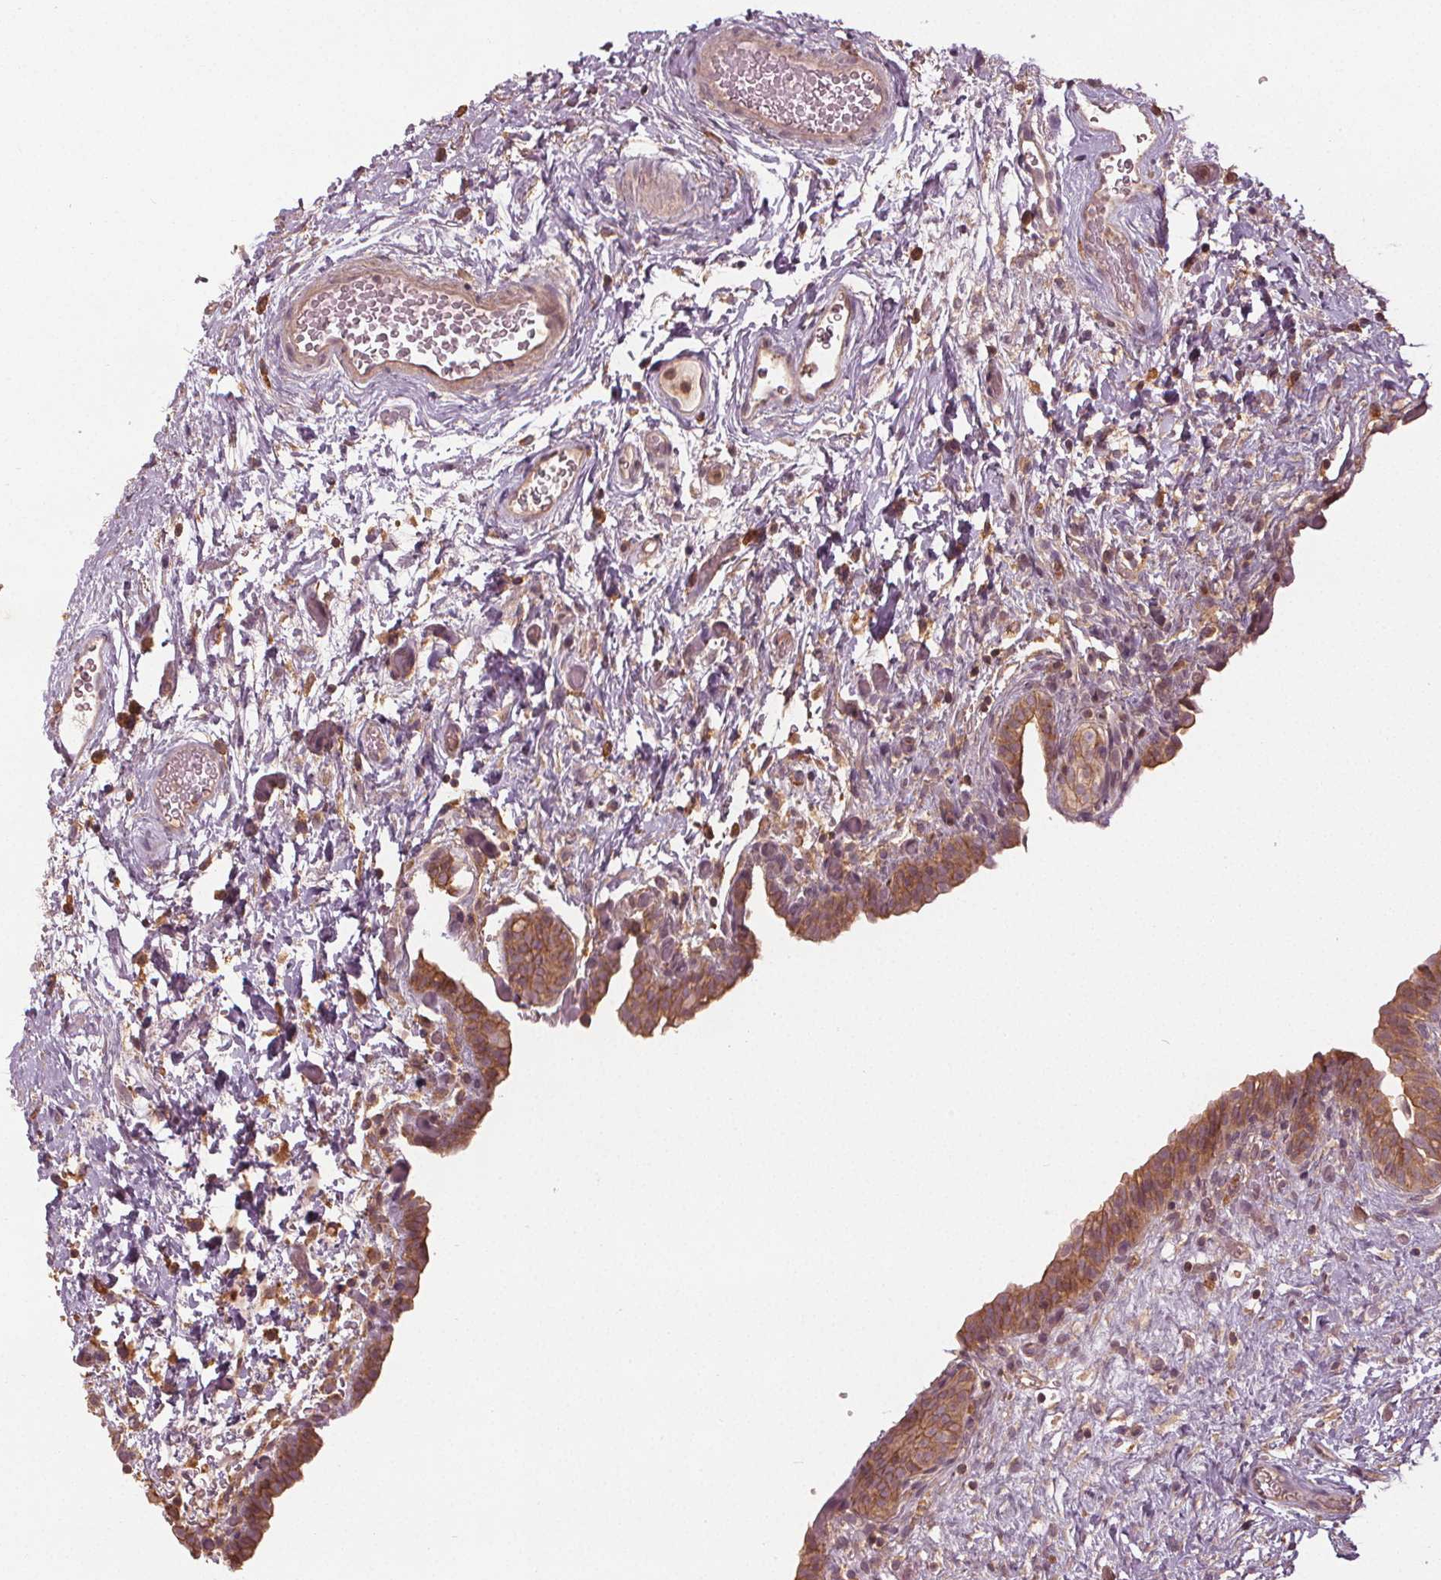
{"staining": {"intensity": "moderate", "quantity": ">75%", "location": "cytoplasmic/membranous"}, "tissue": "urinary bladder", "cell_type": "Urothelial cells", "image_type": "normal", "snomed": [{"axis": "morphology", "description": "Normal tissue, NOS"}, {"axis": "topography", "description": "Urinary bladder"}], "caption": "Urinary bladder stained with a brown dye exhibits moderate cytoplasmic/membranous positive staining in about >75% of urothelial cells.", "gene": "GNB2", "patient": {"sex": "male", "age": 69}}